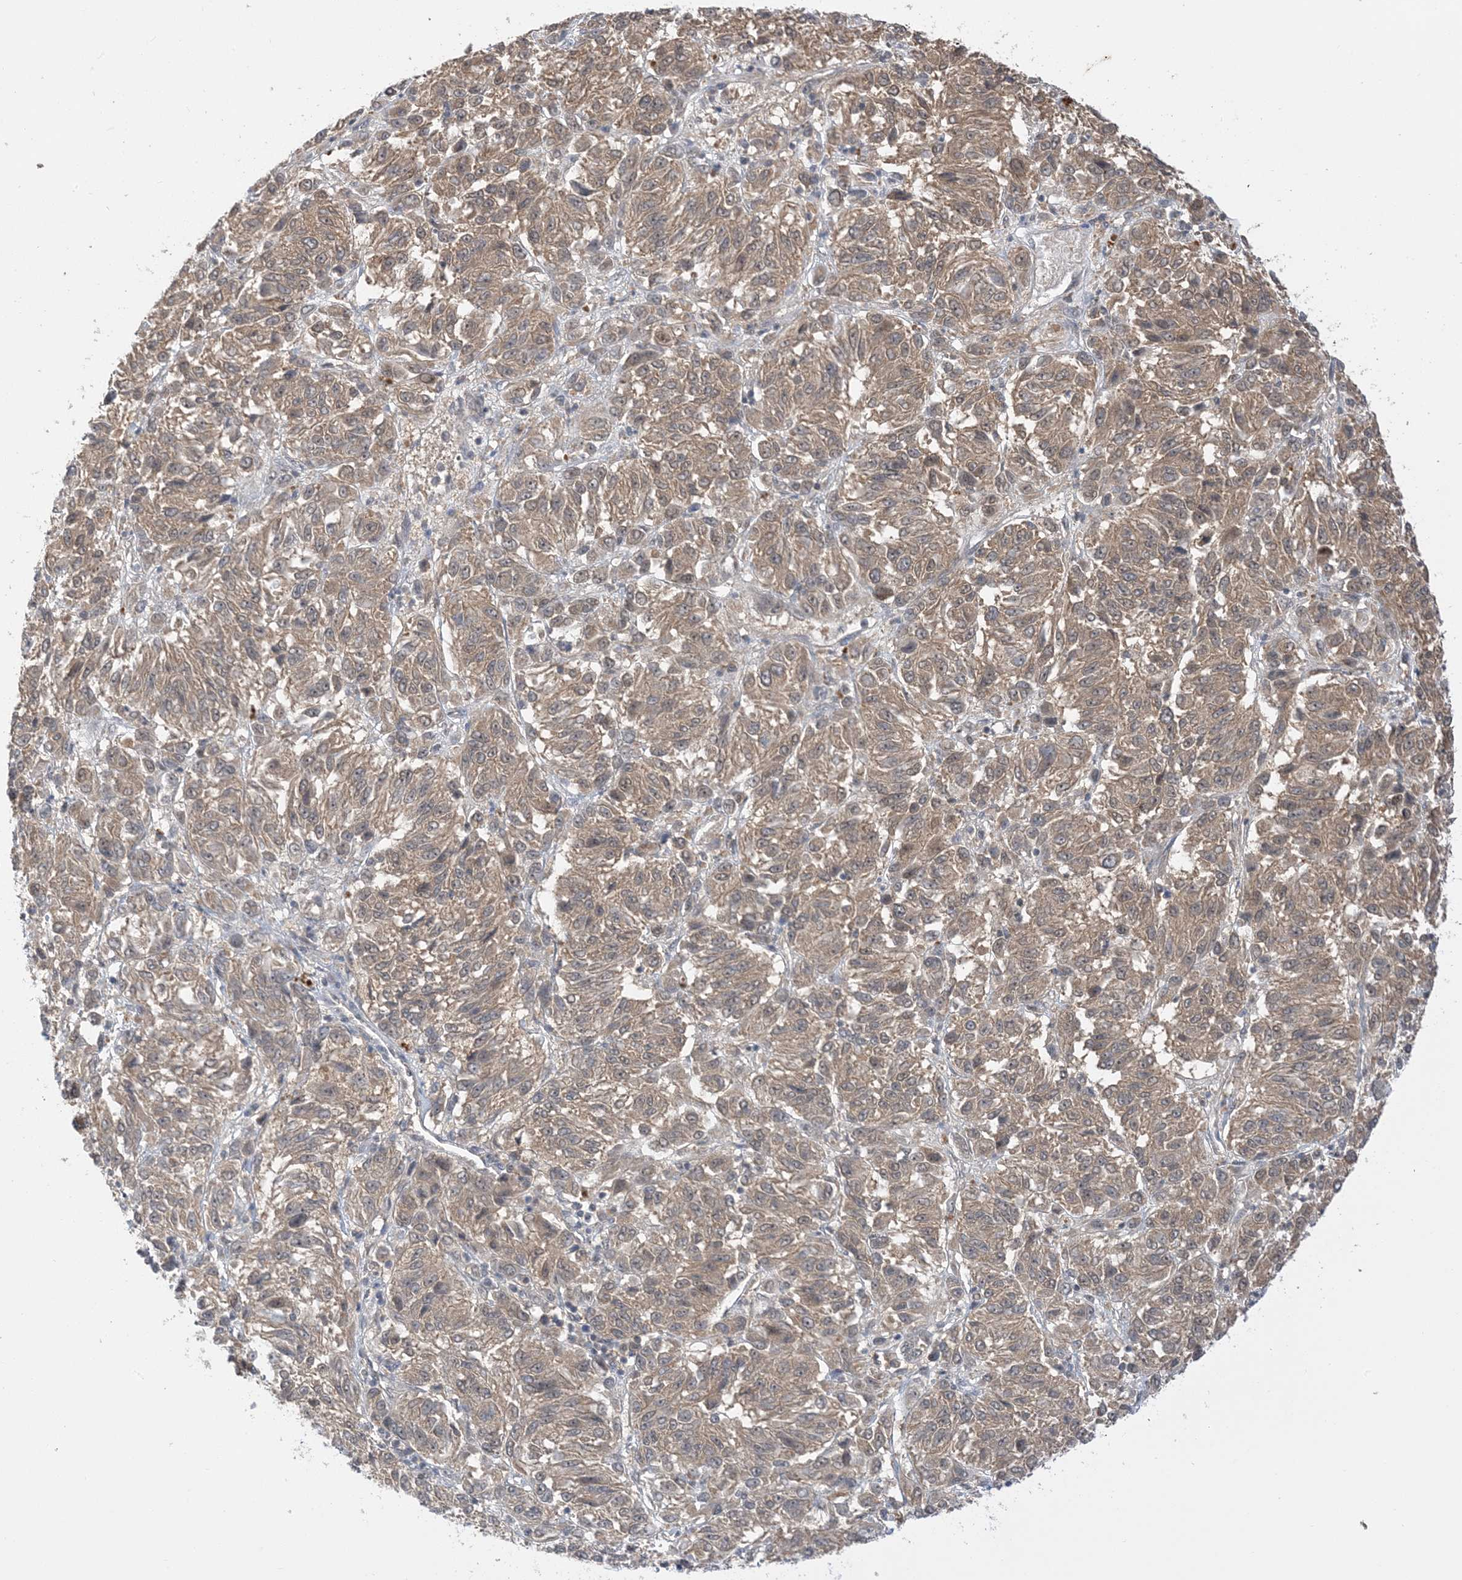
{"staining": {"intensity": "moderate", "quantity": ">75%", "location": "cytoplasmic/membranous"}, "tissue": "melanoma", "cell_type": "Tumor cells", "image_type": "cancer", "snomed": [{"axis": "morphology", "description": "Malignant melanoma, Metastatic site"}, {"axis": "topography", "description": "Lung"}], "caption": "Protein analysis of melanoma tissue demonstrates moderate cytoplasmic/membranous positivity in about >75% of tumor cells.", "gene": "WDR26", "patient": {"sex": "male", "age": 64}}